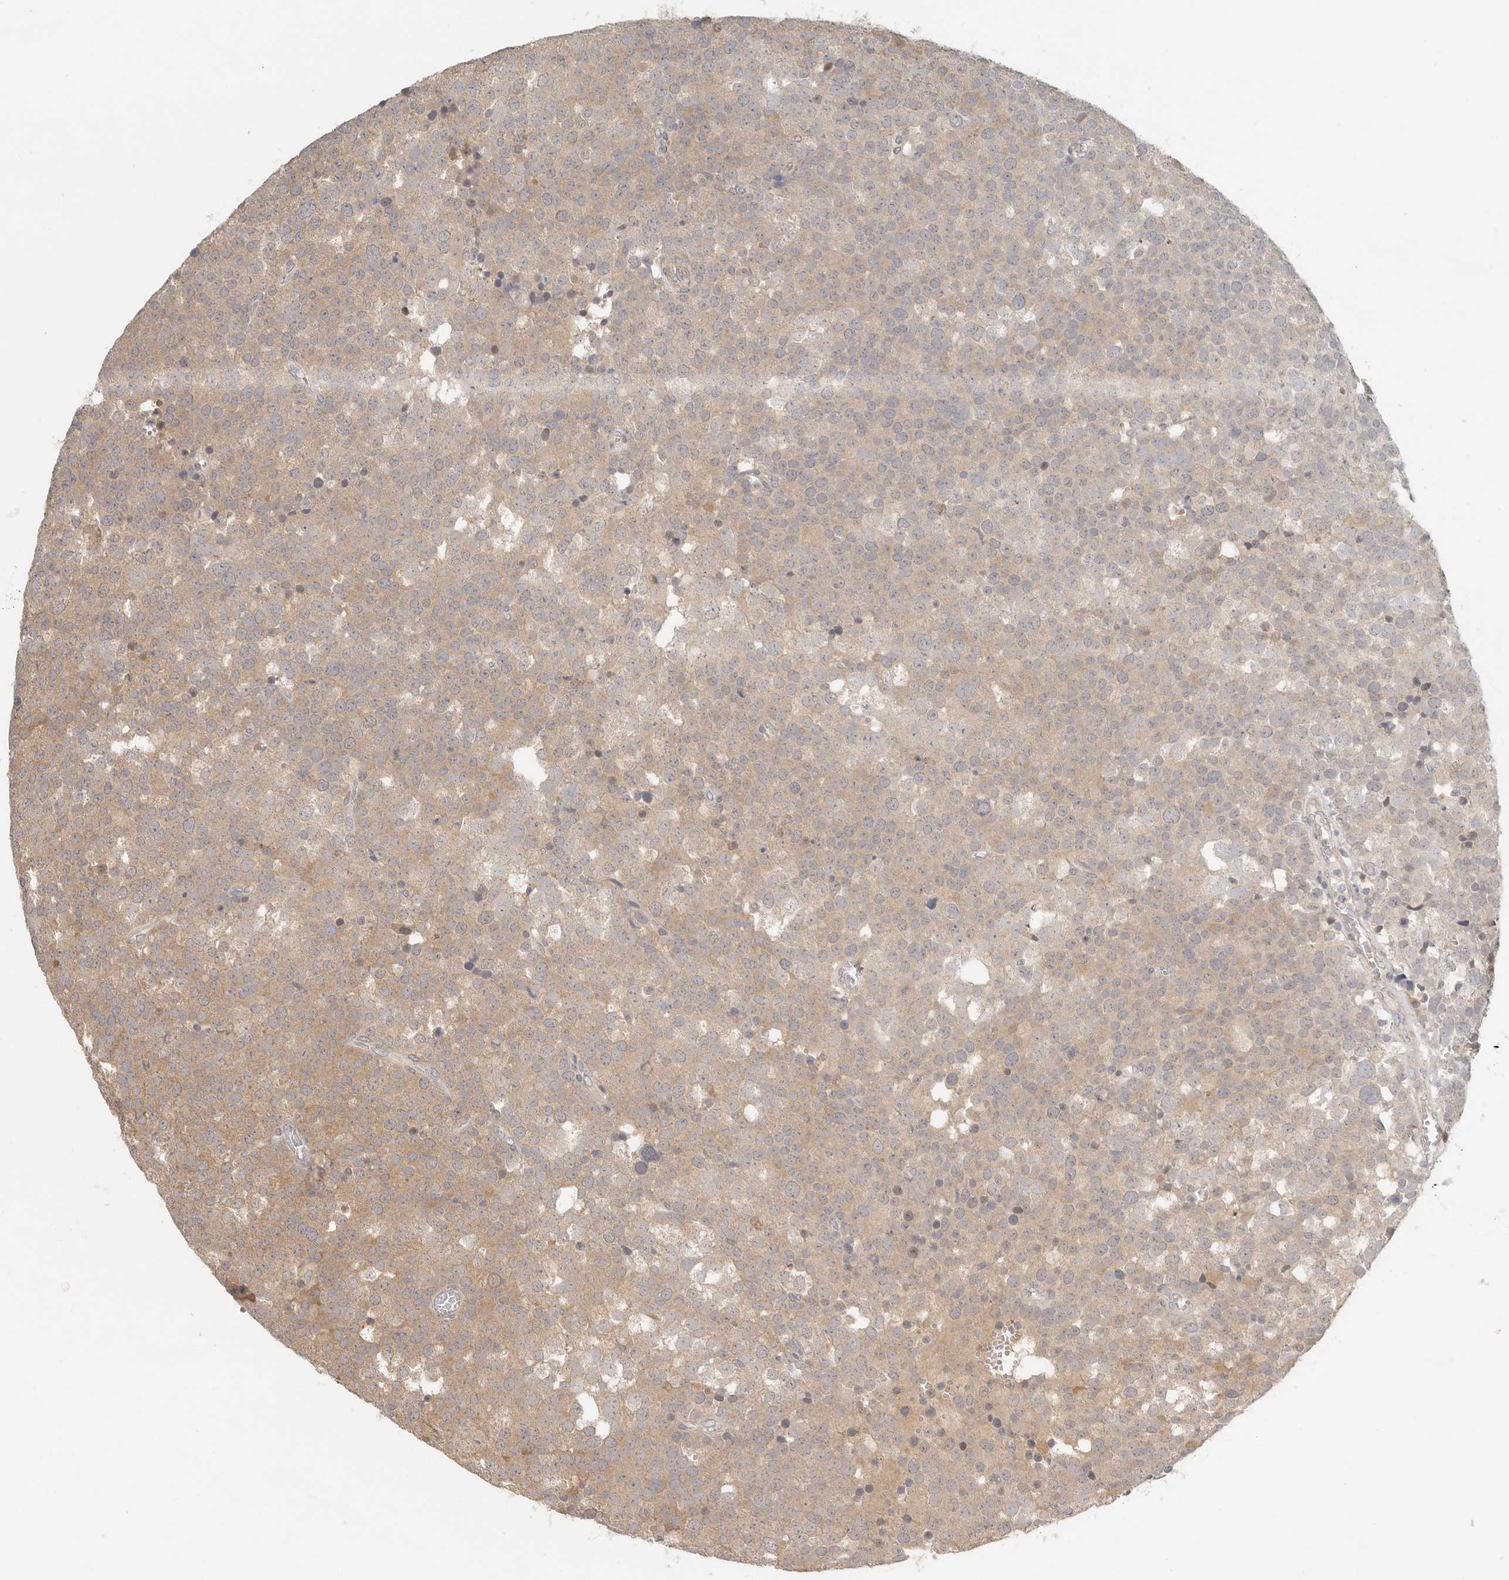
{"staining": {"intensity": "moderate", "quantity": ">75%", "location": "cytoplasmic/membranous"}, "tissue": "testis cancer", "cell_type": "Tumor cells", "image_type": "cancer", "snomed": [{"axis": "morphology", "description": "Seminoma, NOS"}, {"axis": "topography", "description": "Testis"}], "caption": "Human seminoma (testis) stained for a protein (brown) shows moderate cytoplasmic/membranous positive expression in about >75% of tumor cells.", "gene": "AHDC1", "patient": {"sex": "male", "age": 71}}